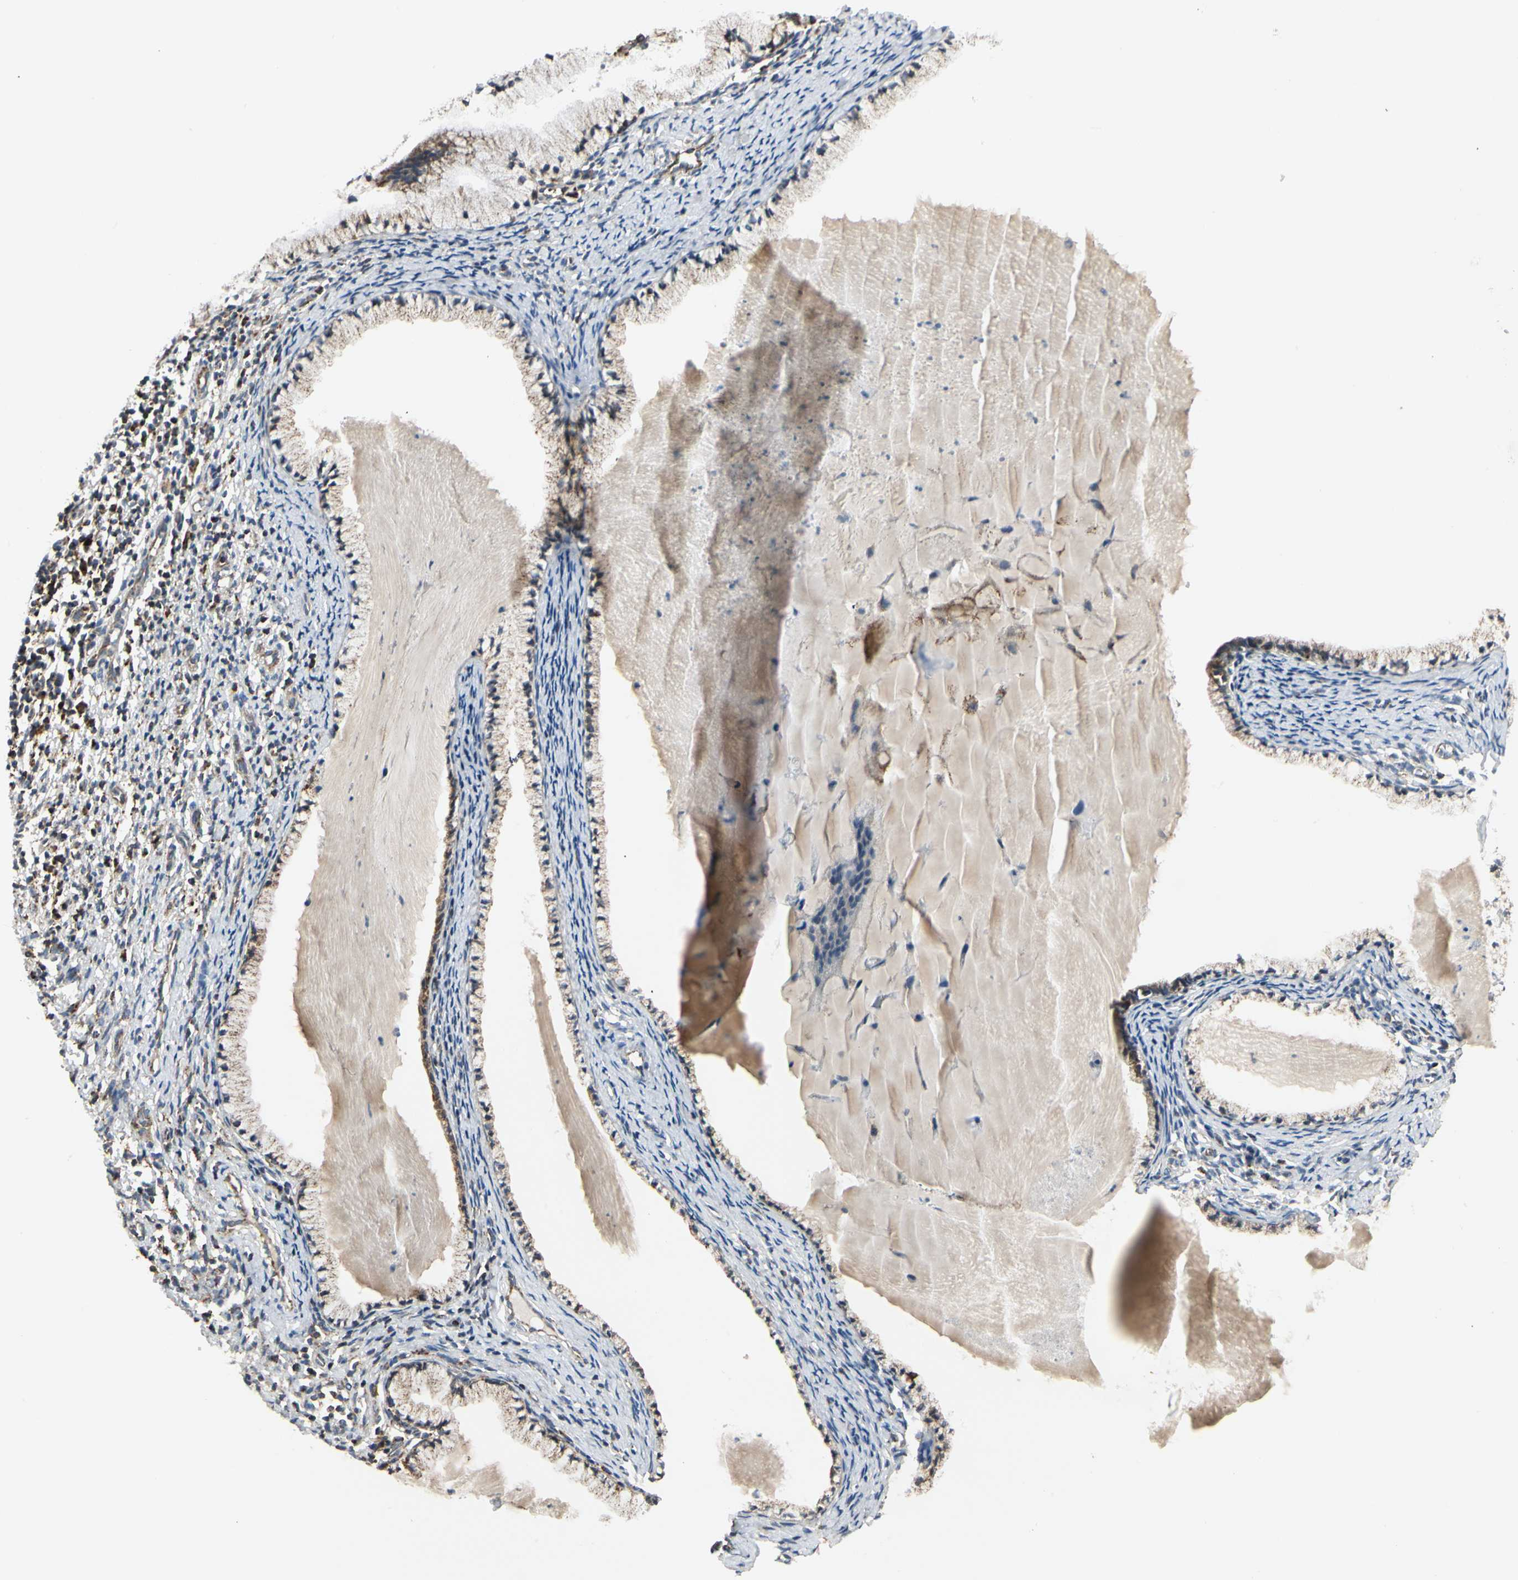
{"staining": {"intensity": "moderate", "quantity": "25%-75%", "location": "cytoplasmic/membranous"}, "tissue": "cervix", "cell_type": "Glandular cells", "image_type": "normal", "snomed": [{"axis": "morphology", "description": "Normal tissue, NOS"}, {"axis": "topography", "description": "Cervix"}], "caption": "Protein analysis of benign cervix displays moderate cytoplasmic/membranous positivity in approximately 25%-75% of glandular cells.", "gene": "ANKS6", "patient": {"sex": "female", "age": 70}}